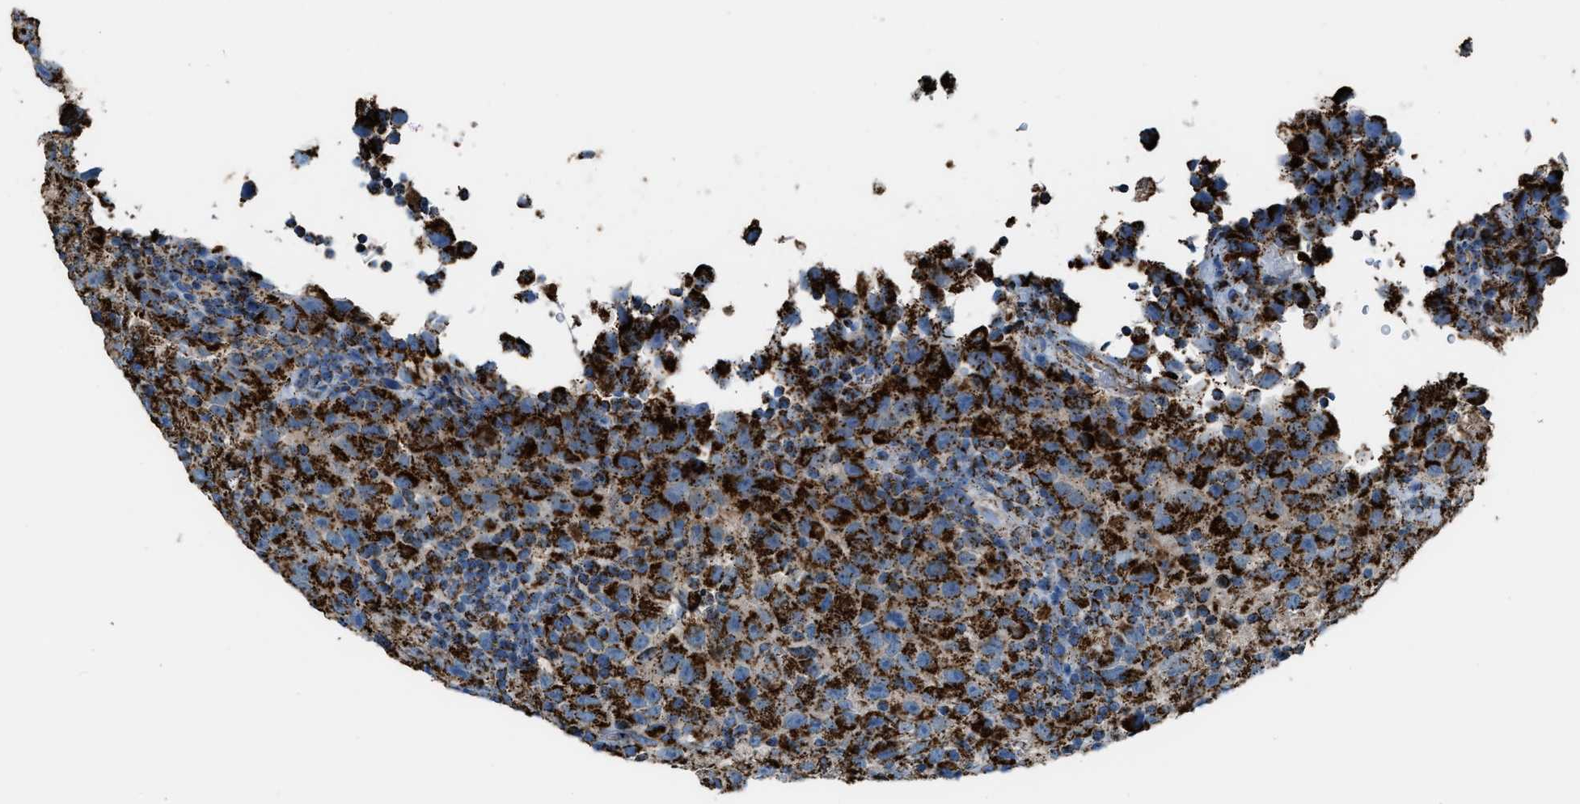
{"staining": {"intensity": "strong", "quantity": ">75%", "location": "cytoplasmic/membranous"}, "tissue": "testis cancer", "cell_type": "Tumor cells", "image_type": "cancer", "snomed": [{"axis": "morphology", "description": "Seminoma, NOS"}, {"axis": "topography", "description": "Testis"}], "caption": "Brown immunohistochemical staining in testis cancer (seminoma) exhibits strong cytoplasmic/membranous positivity in about >75% of tumor cells. (DAB = brown stain, brightfield microscopy at high magnification).", "gene": "MDH2", "patient": {"sex": "male", "age": 22}}